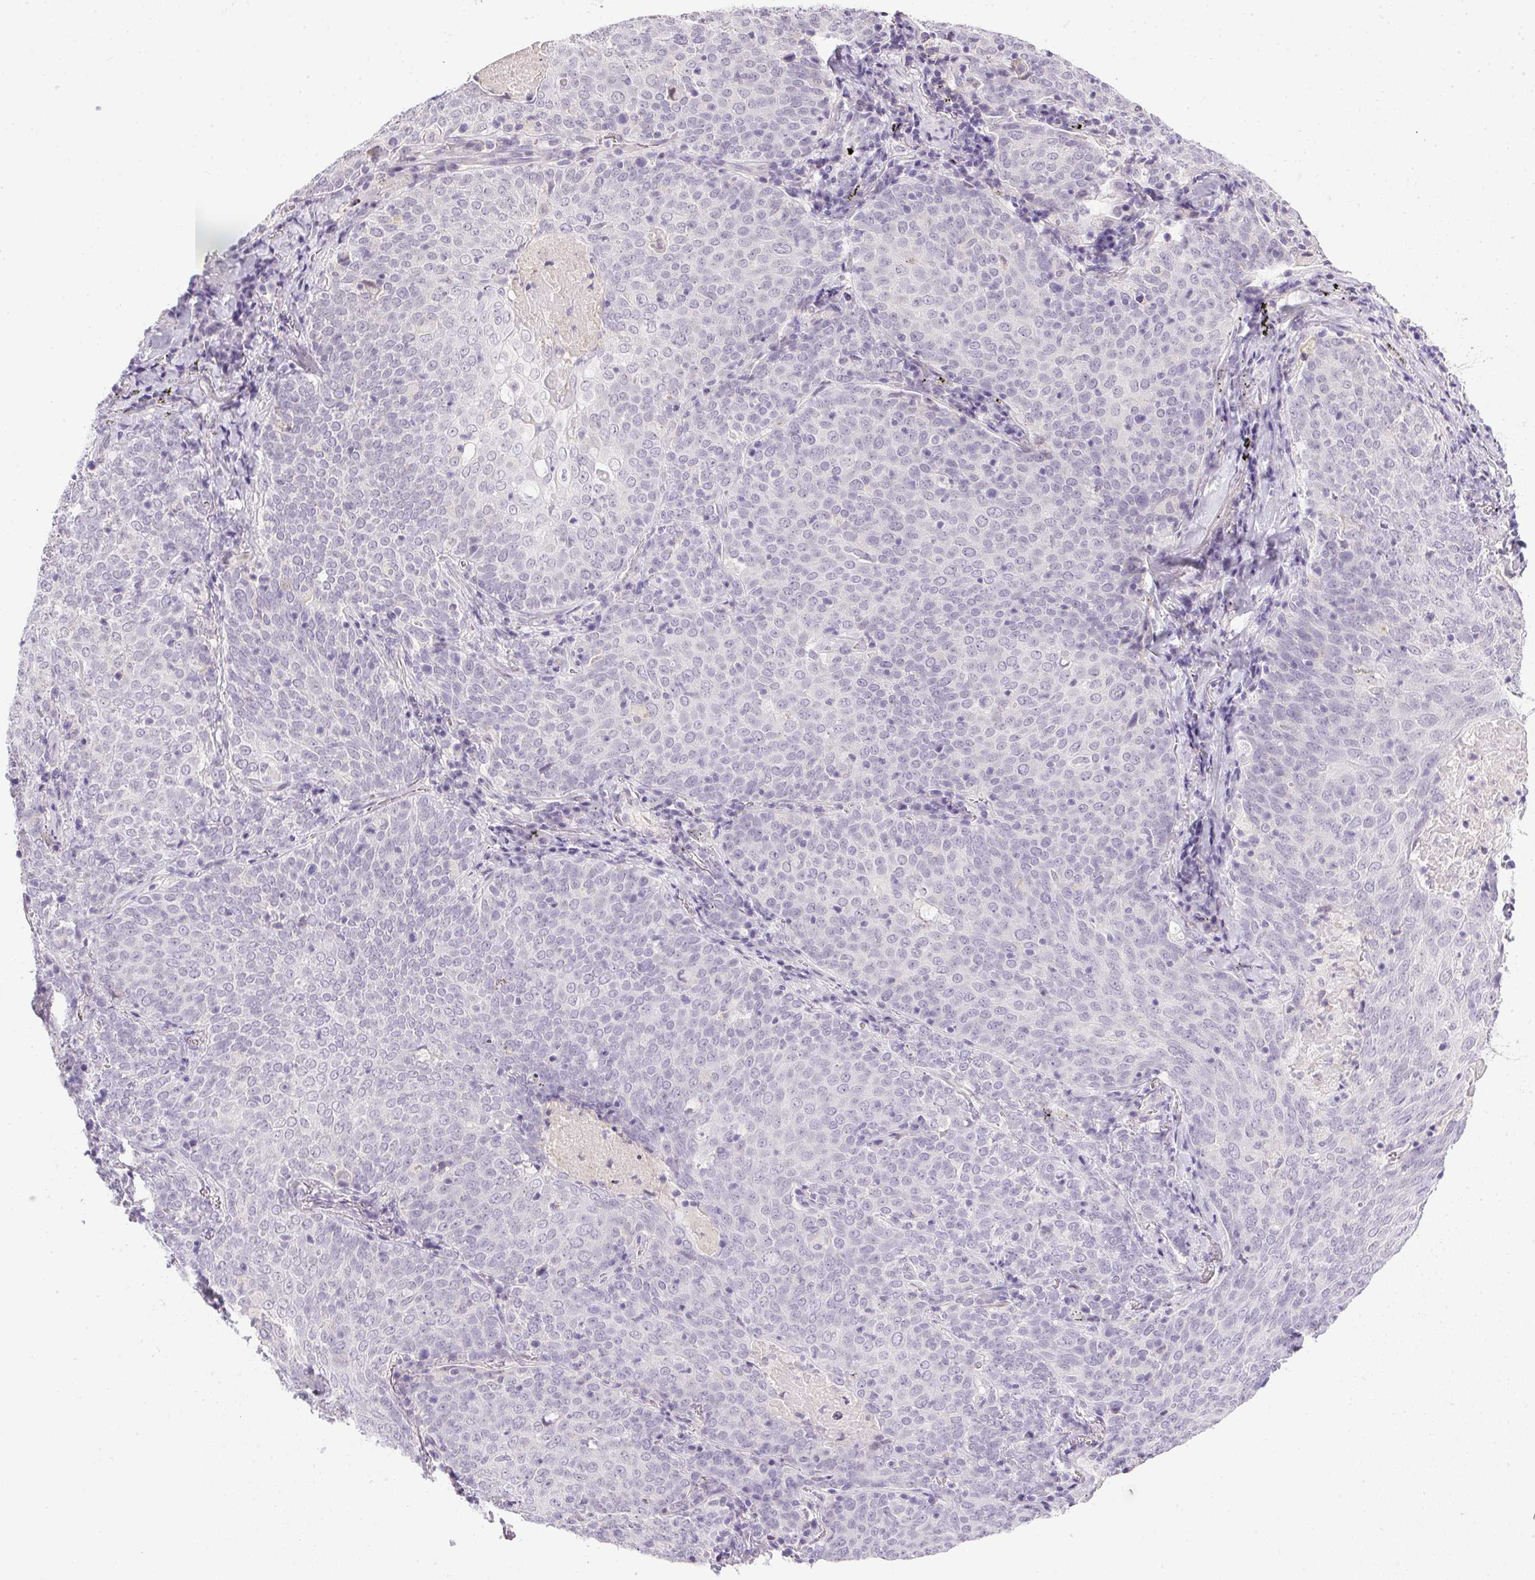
{"staining": {"intensity": "negative", "quantity": "none", "location": "none"}, "tissue": "lung cancer", "cell_type": "Tumor cells", "image_type": "cancer", "snomed": [{"axis": "morphology", "description": "Squamous cell carcinoma, NOS"}, {"axis": "topography", "description": "Lung"}], "caption": "Lung squamous cell carcinoma was stained to show a protein in brown. There is no significant staining in tumor cells.", "gene": "PRL", "patient": {"sex": "male", "age": 82}}